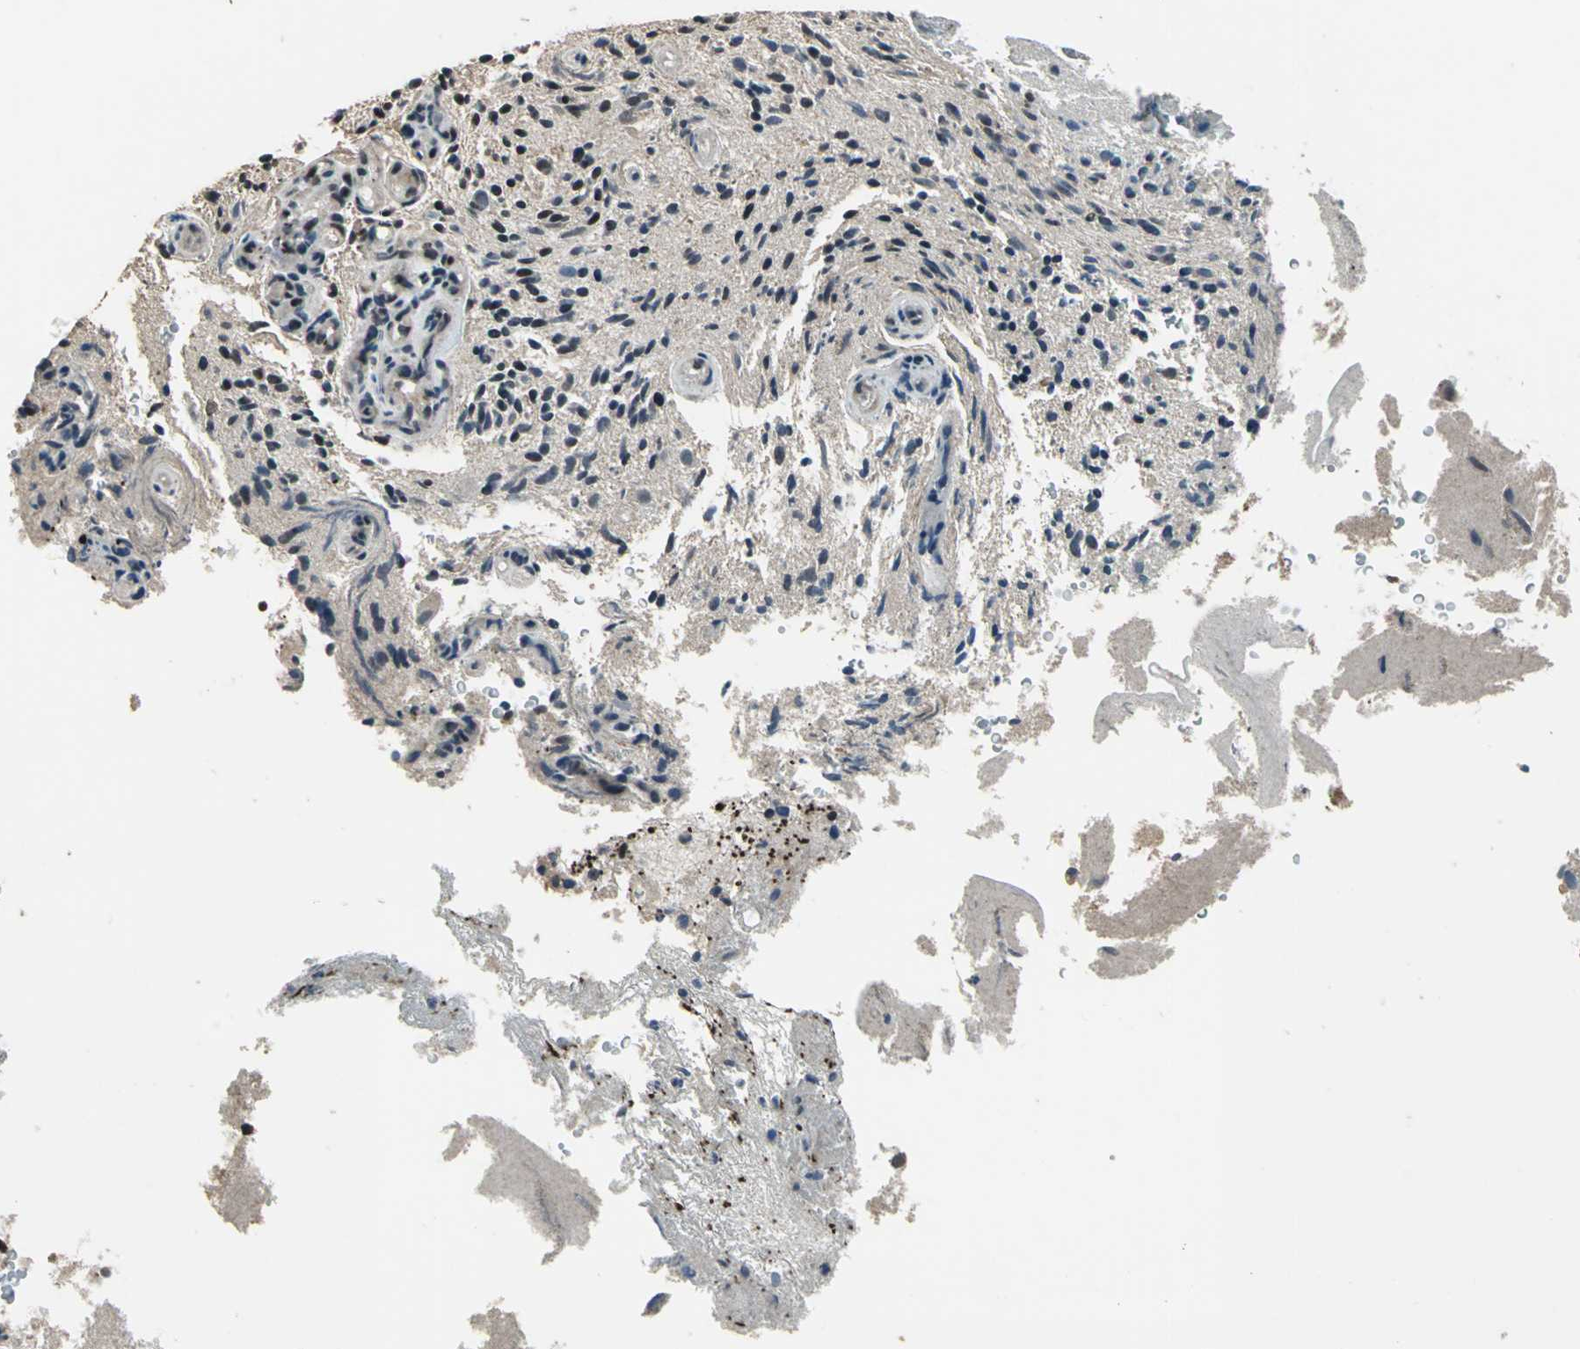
{"staining": {"intensity": "moderate", "quantity": ">75%", "location": "nuclear"}, "tissue": "glioma", "cell_type": "Tumor cells", "image_type": "cancer", "snomed": [{"axis": "morphology", "description": "Normal tissue, NOS"}, {"axis": "morphology", "description": "Glioma, malignant, High grade"}, {"axis": "topography", "description": "Cerebral cortex"}], "caption": "Human glioma stained for a protein (brown) displays moderate nuclear positive expression in approximately >75% of tumor cells.", "gene": "MIS18BP1", "patient": {"sex": "male", "age": 75}}